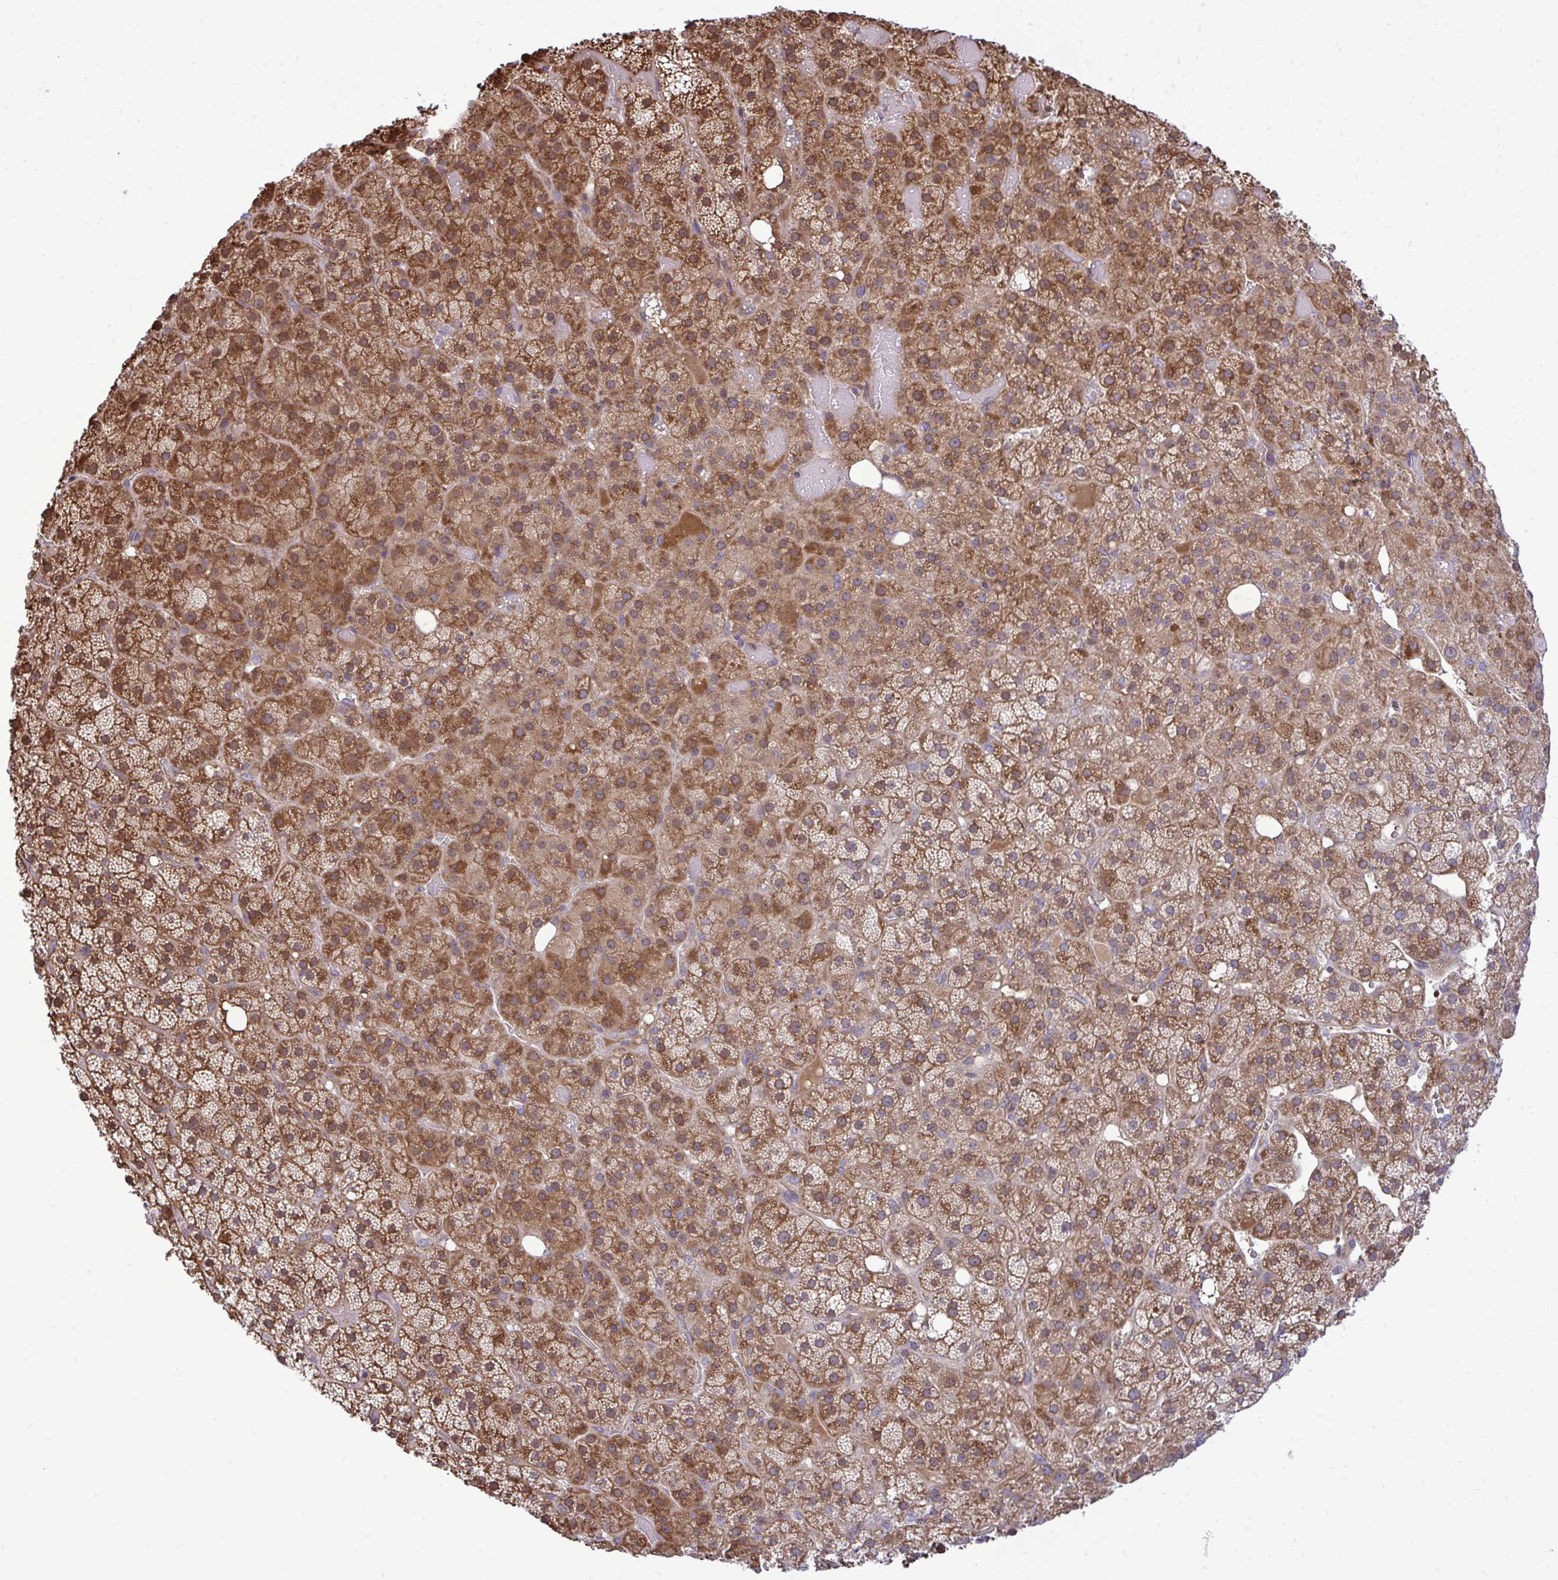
{"staining": {"intensity": "strong", "quantity": "25%-75%", "location": "cytoplasmic/membranous"}, "tissue": "adrenal gland", "cell_type": "Glandular cells", "image_type": "normal", "snomed": [{"axis": "morphology", "description": "Normal tissue, NOS"}, {"axis": "topography", "description": "Adrenal gland"}], "caption": "Immunohistochemistry micrograph of unremarkable adrenal gland: human adrenal gland stained using immunohistochemistry demonstrates high levels of strong protein expression localized specifically in the cytoplasmic/membranous of glandular cells, appearing as a cytoplasmic/membranous brown color.", "gene": "ZSCAN9", "patient": {"sex": "male", "age": 53}}